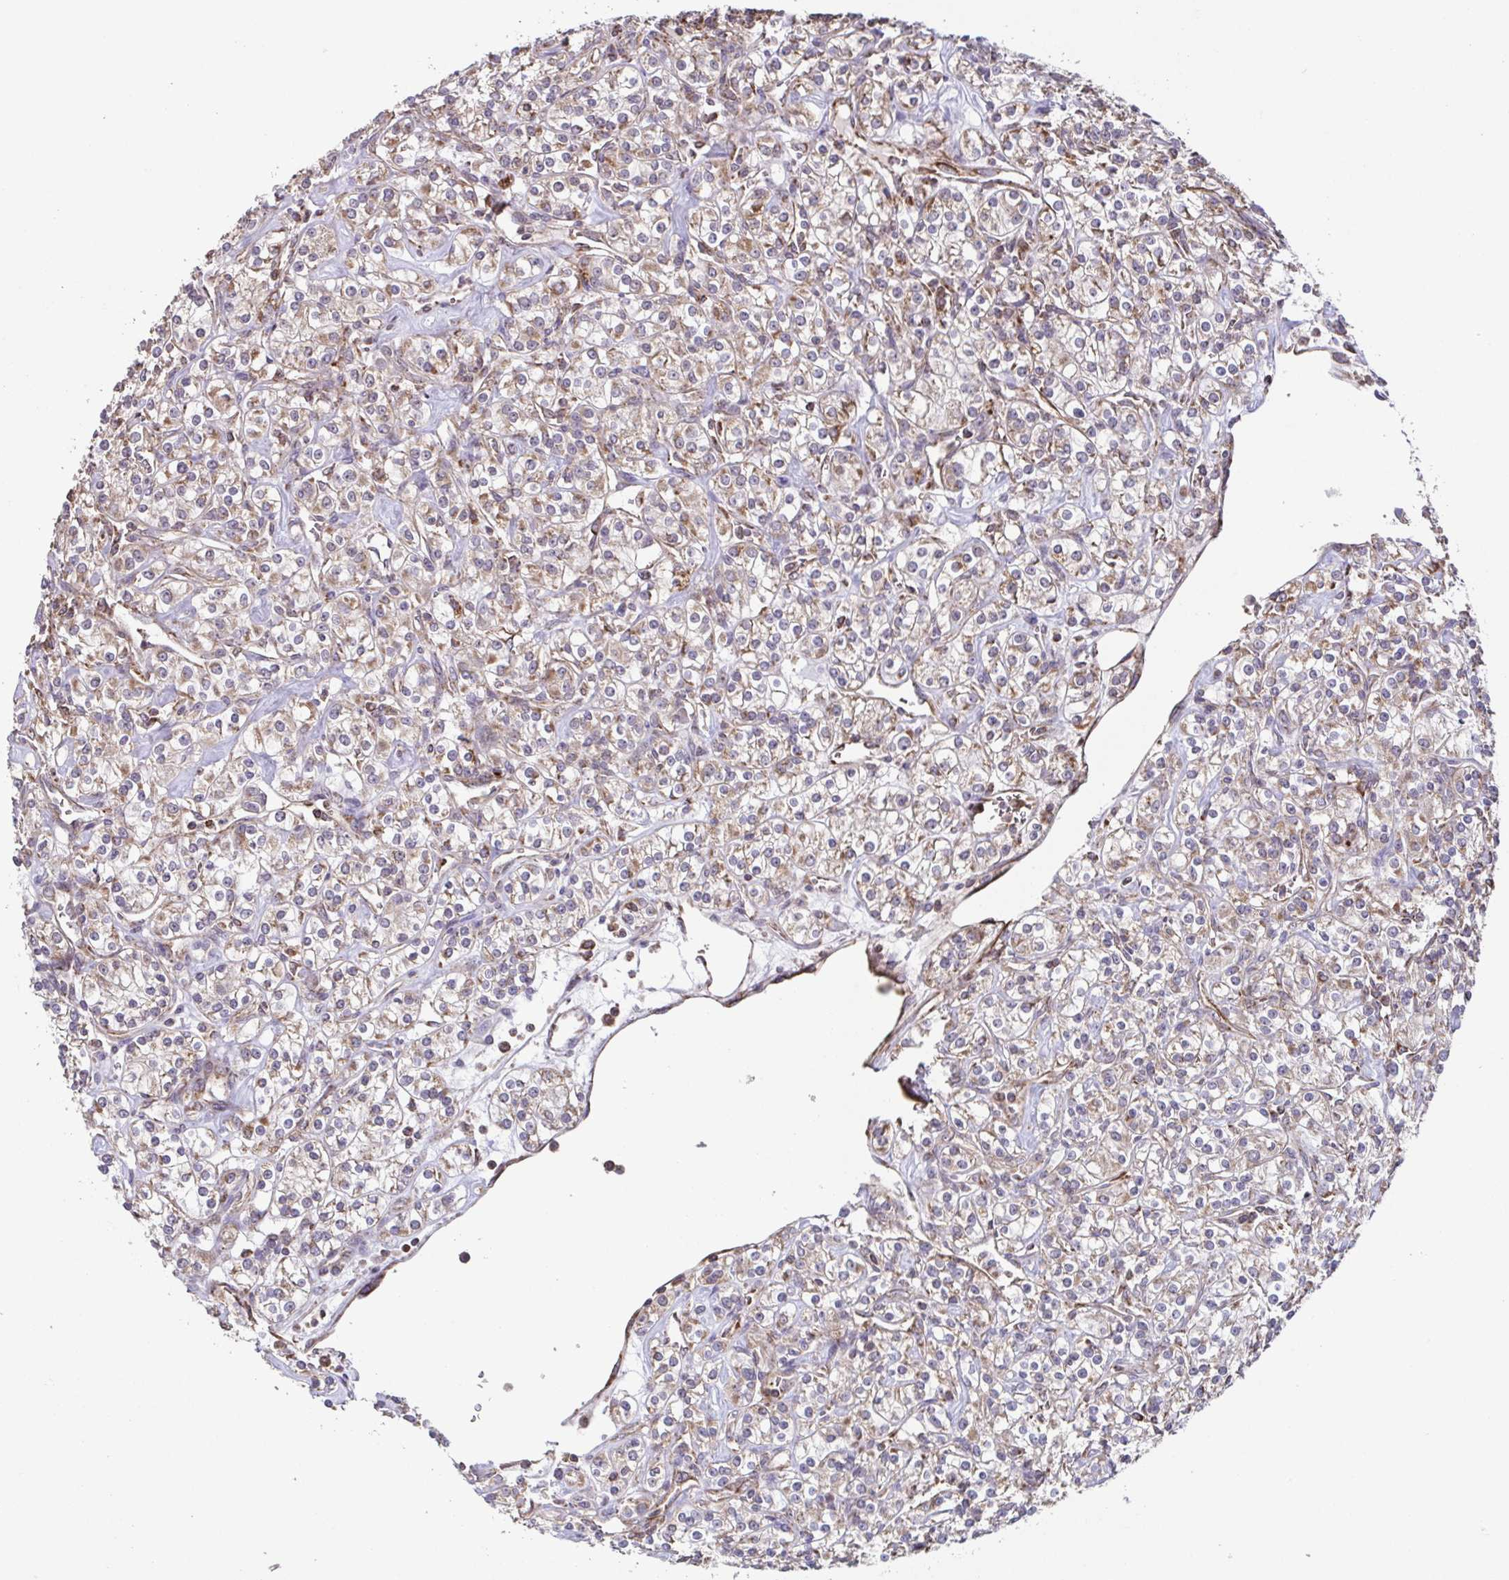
{"staining": {"intensity": "weak", "quantity": ">75%", "location": "cytoplasmic/membranous"}, "tissue": "renal cancer", "cell_type": "Tumor cells", "image_type": "cancer", "snomed": [{"axis": "morphology", "description": "Adenocarcinoma, NOS"}, {"axis": "topography", "description": "Kidney"}], "caption": "Immunohistochemistry (DAB (3,3'-diaminobenzidine)) staining of human renal cancer reveals weak cytoplasmic/membranous protein positivity in approximately >75% of tumor cells.", "gene": "DIP2B", "patient": {"sex": "male", "age": 77}}